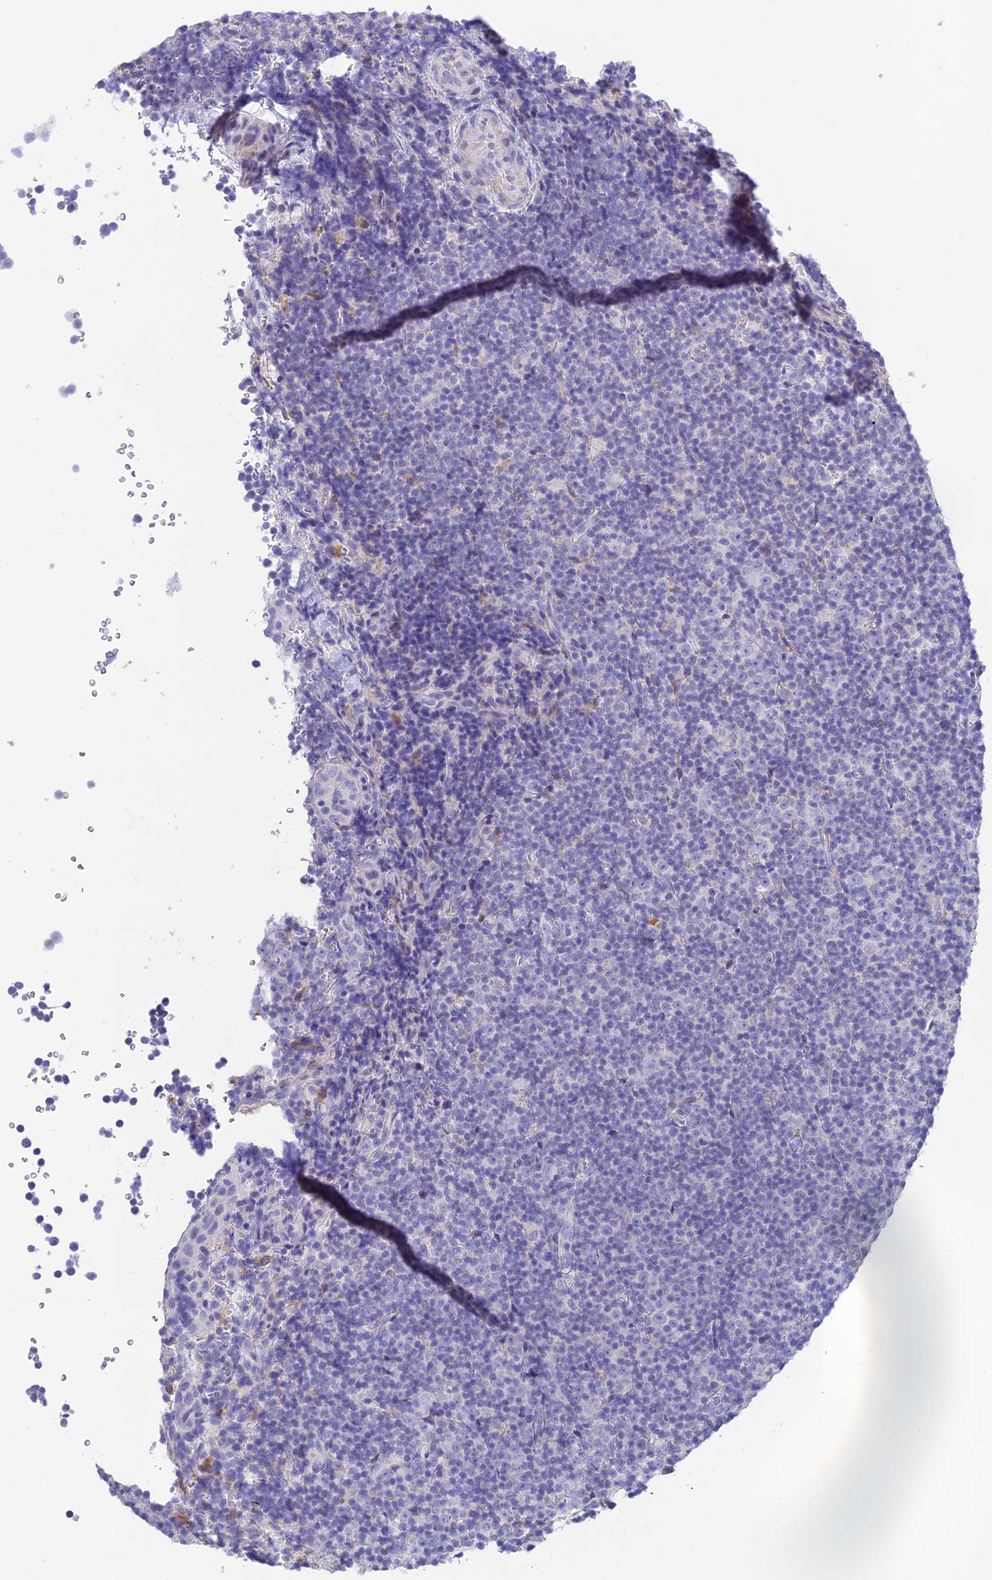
{"staining": {"intensity": "negative", "quantity": "none", "location": "none"}, "tissue": "lymphoma", "cell_type": "Tumor cells", "image_type": "cancer", "snomed": [{"axis": "morphology", "description": "Malignant lymphoma, non-Hodgkin's type, Low grade"}, {"axis": "topography", "description": "Lymph node"}], "caption": "There is no significant expression in tumor cells of lymphoma.", "gene": "HSD17B2", "patient": {"sex": "female", "age": 67}}